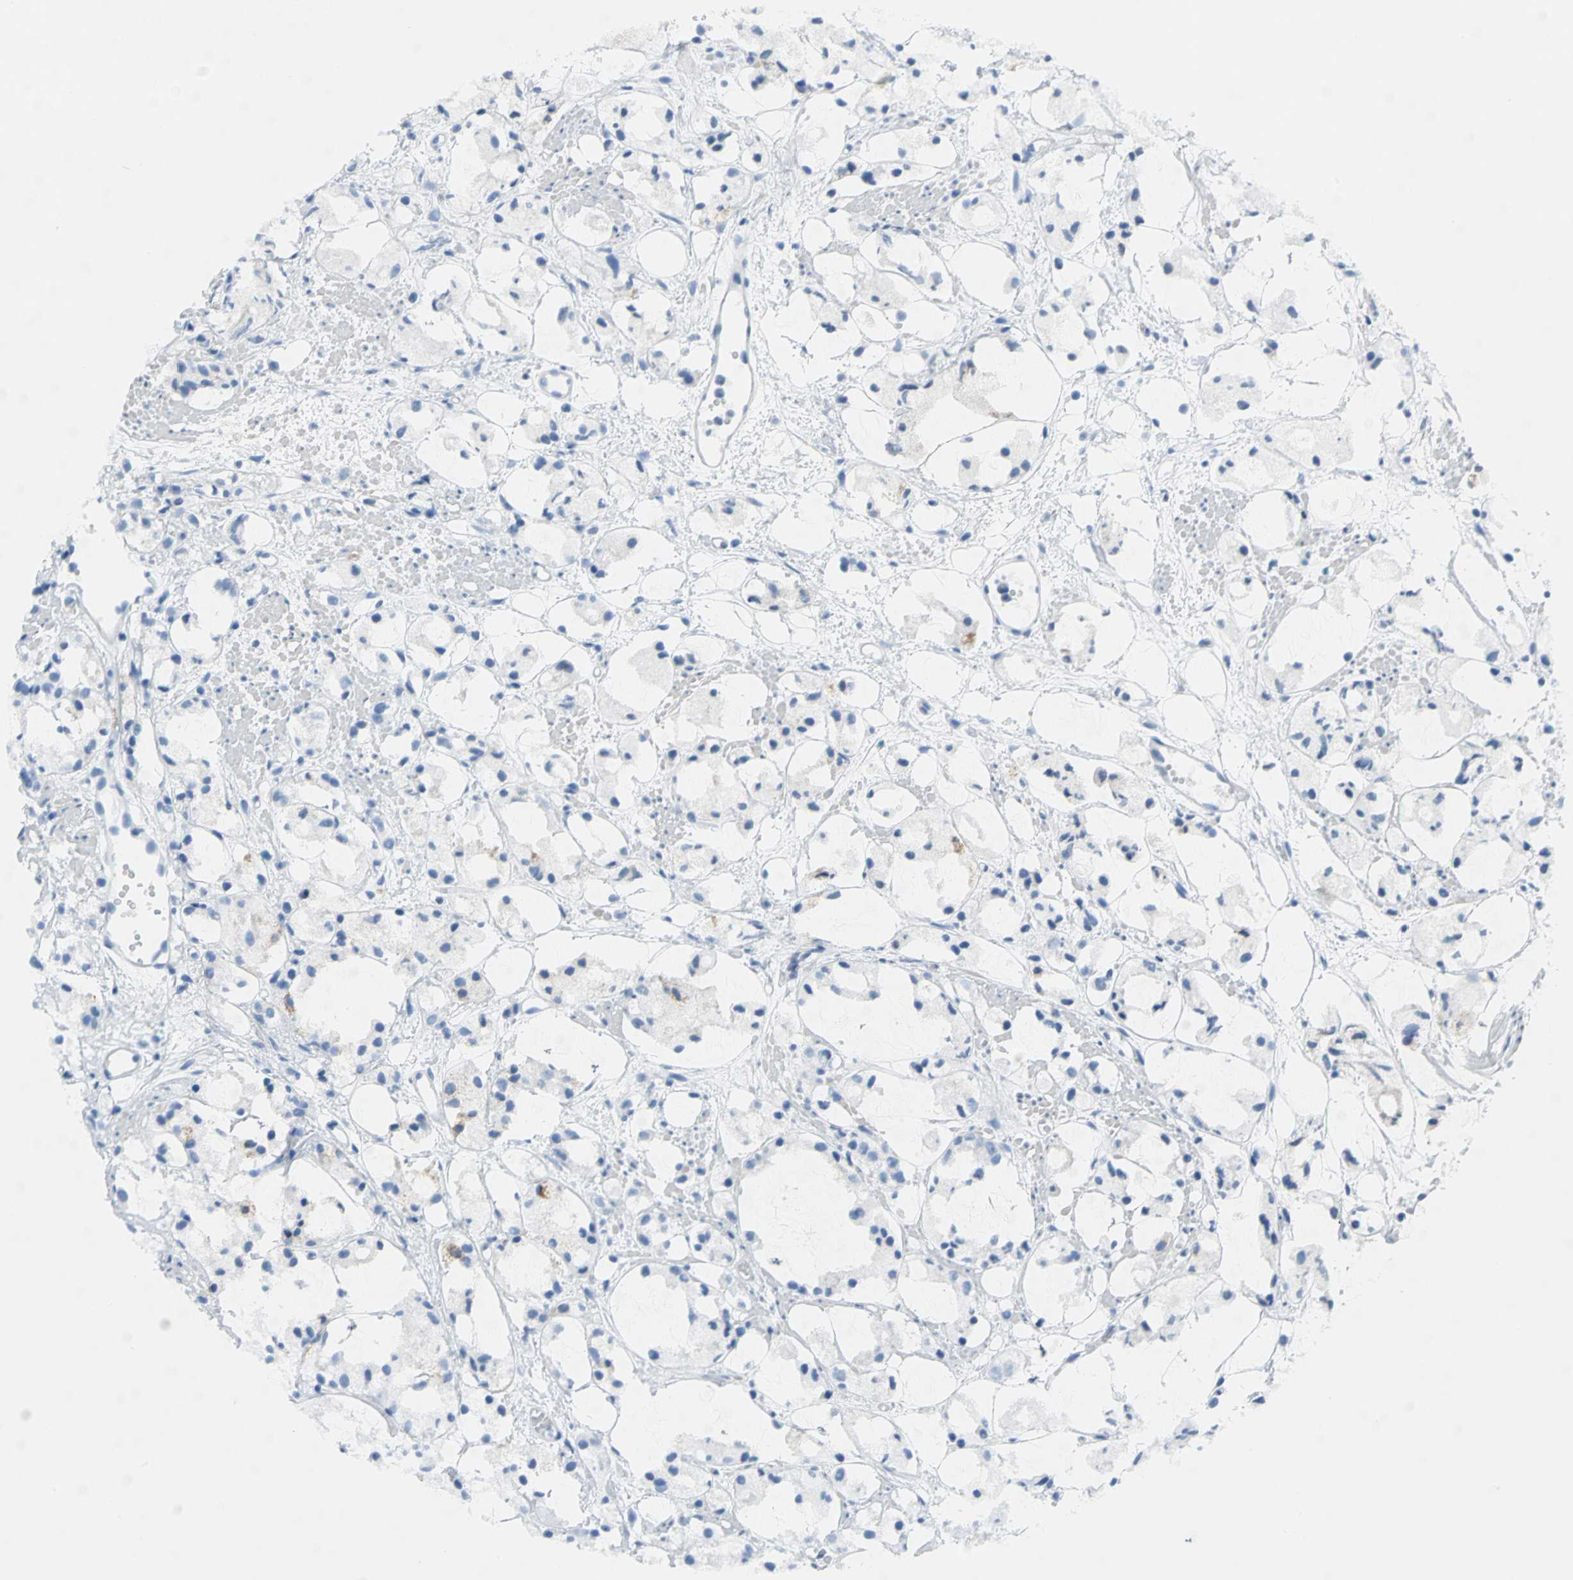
{"staining": {"intensity": "negative", "quantity": "none", "location": "none"}, "tissue": "prostate cancer", "cell_type": "Tumor cells", "image_type": "cancer", "snomed": [{"axis": "morphology", "description": "Adenocarcinoma, High grade"}, {"axis": "topography", "description": "Prostate"}], "caption": "Tumor cells are negative for brown protein staining in prostate cancer.", "gene": "MCM3", "patient": {"sex": "male", "age": 85}}